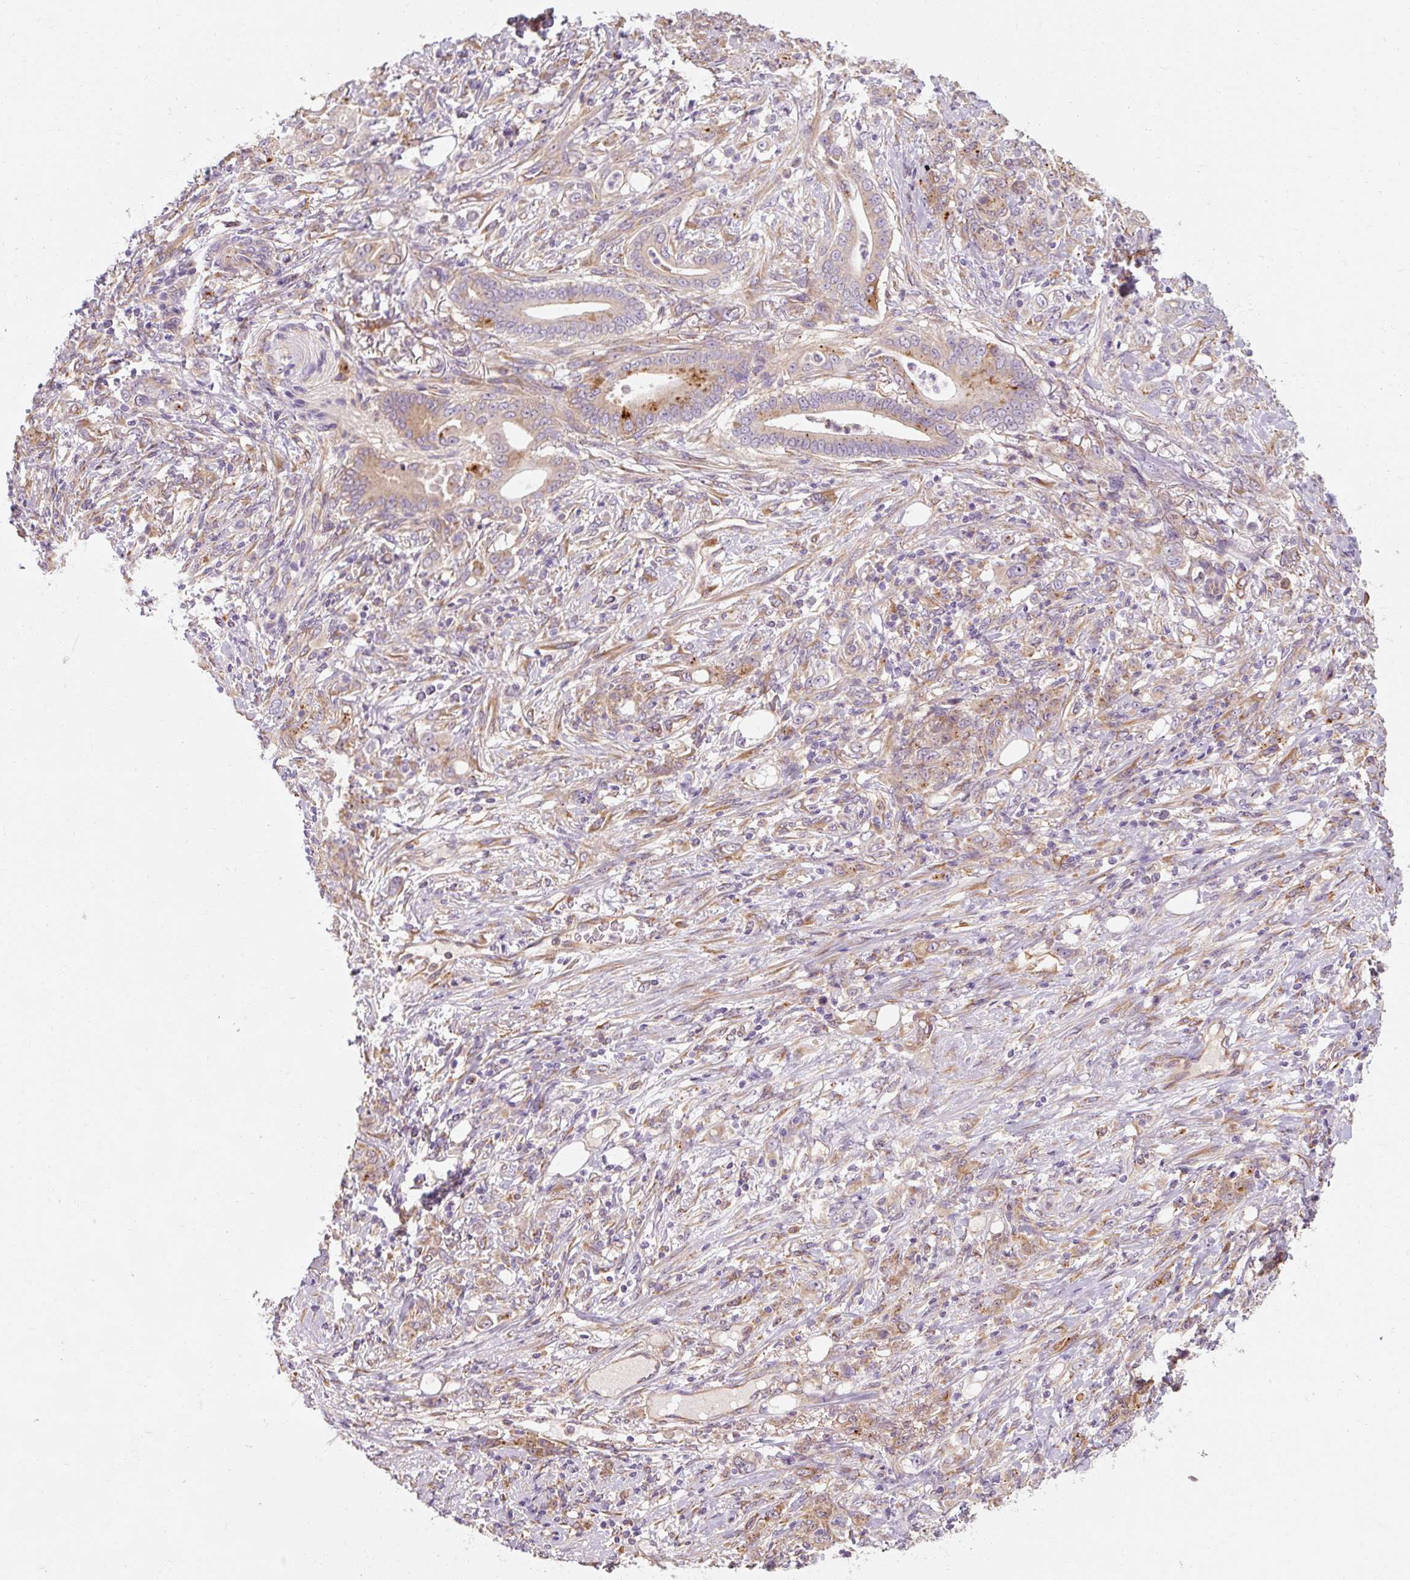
{"staining": {"intensity": "moderate", "quantity": "25%-75%", "location": "cytoplasmic/membranous"}, "tissue": "stomach cancer", "cell_type": "Tumor cells", "image_type": "cancer", "snomed": [{"axis": "morphology", "description": "Adenocarcinoma, NOS"}, {"axis": "topography", "description": "Stomach"}], "caption": "An immunohistochemistry histopathology image of neoplastic tissue is shown. Protein staining in brown labels moderate cytoplasmic/membranous positivity in adenocarcinoma (stomach) within tumor cells.", "gene": "TBC1D4", "patient": {"sex": "female", "age": 79}}